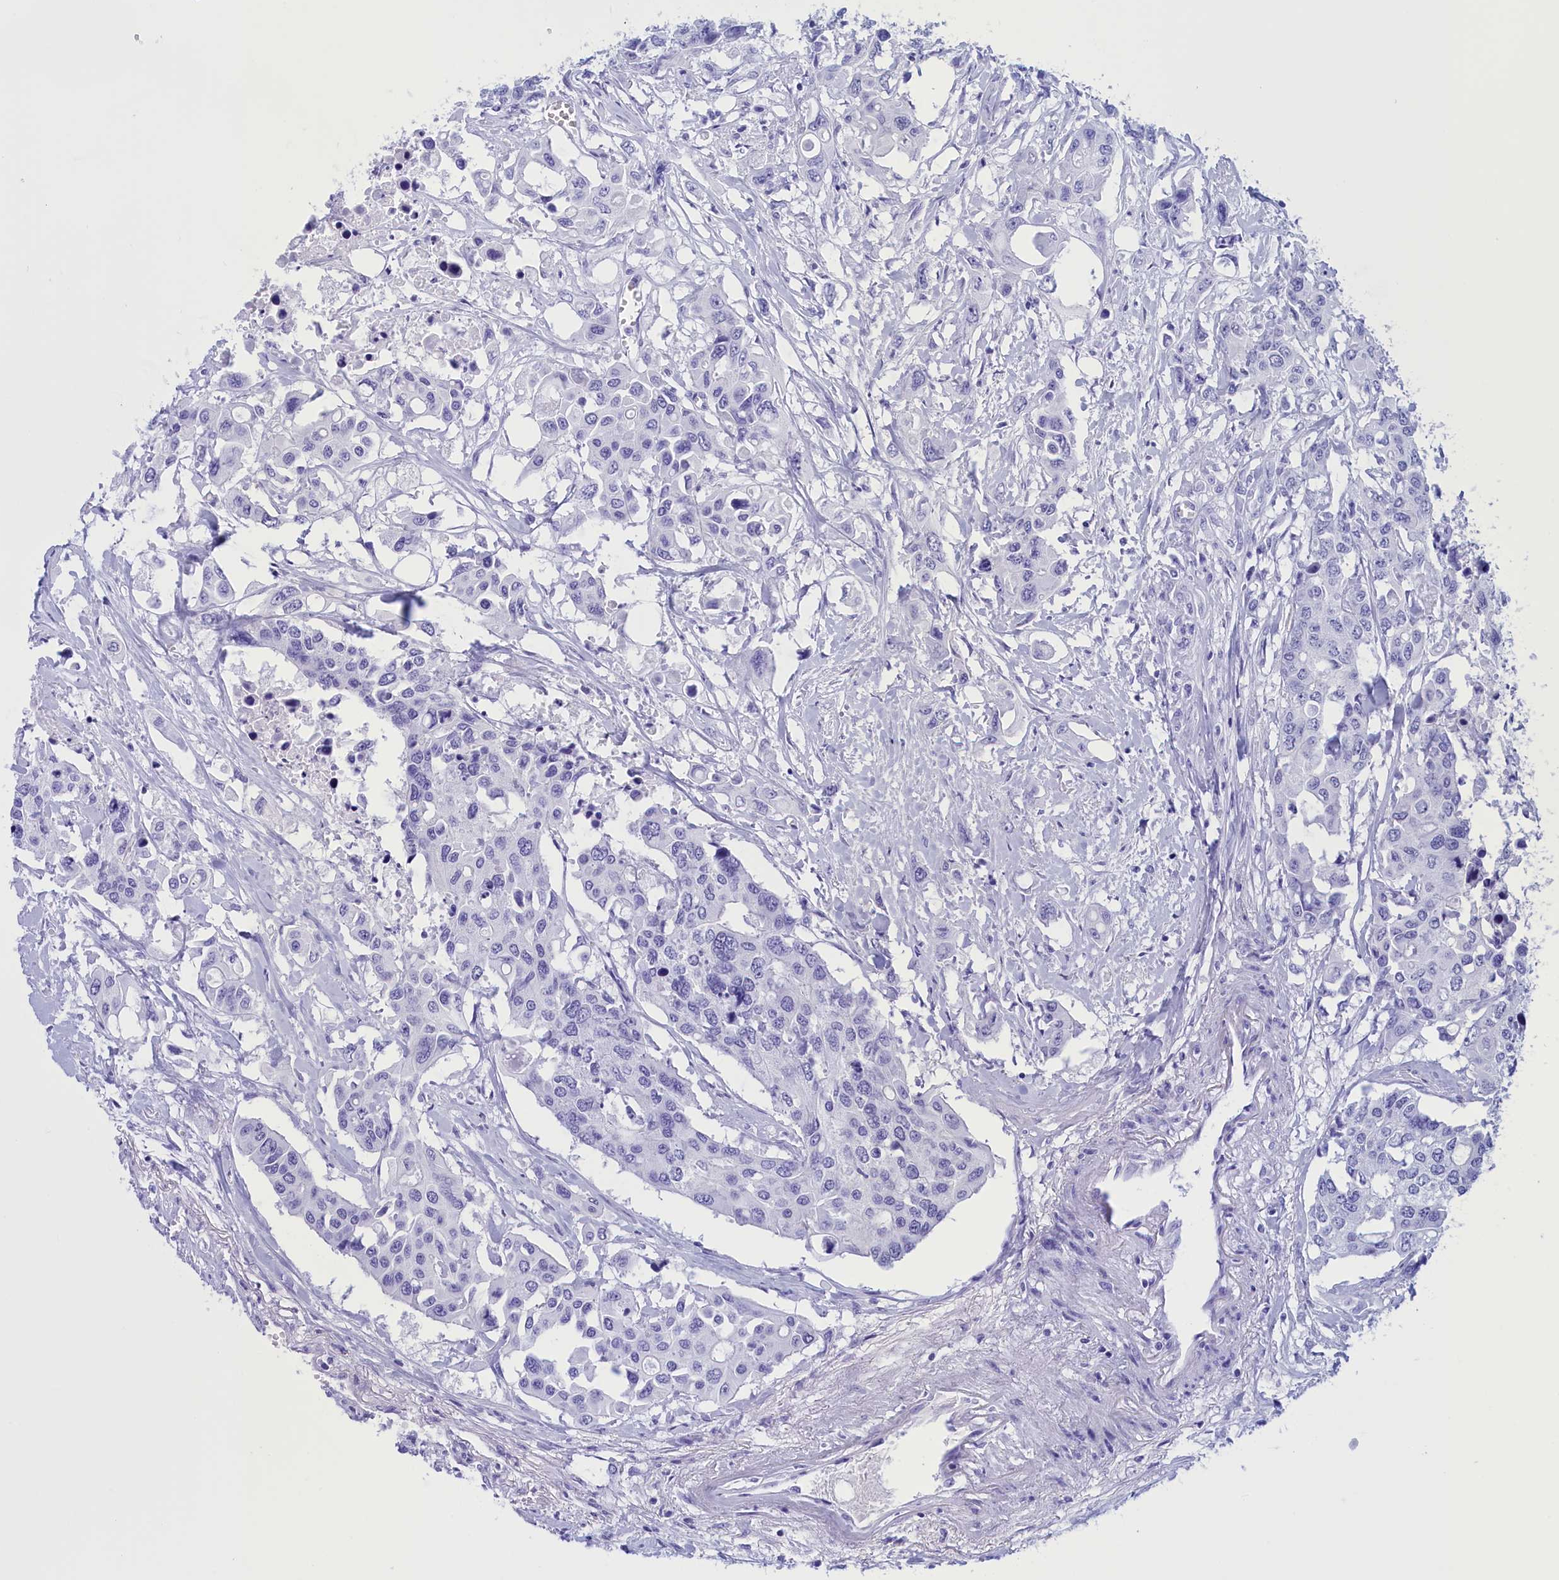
{"staining": {"intensity": "negative", "quantity": "none", "location": "none"}, "tissue": "colorectal cancer", "cell_type": "Tumor cells", "image_type": "cancer", "snomed": [{"axis": "morphology", "description": "Adenocarcinoma, NOS"}, {"axis": "topography", "description": "Colon"}], "caption": "High magnification brightfield microscopy of adenocarcinoma (colorectal) stained with DAB (brown) and counterstained with hematoxylin (blue): tumor cells show no significant expression.", "gene": "BRI3", "patient": {"sex": "male", "age": 77}}